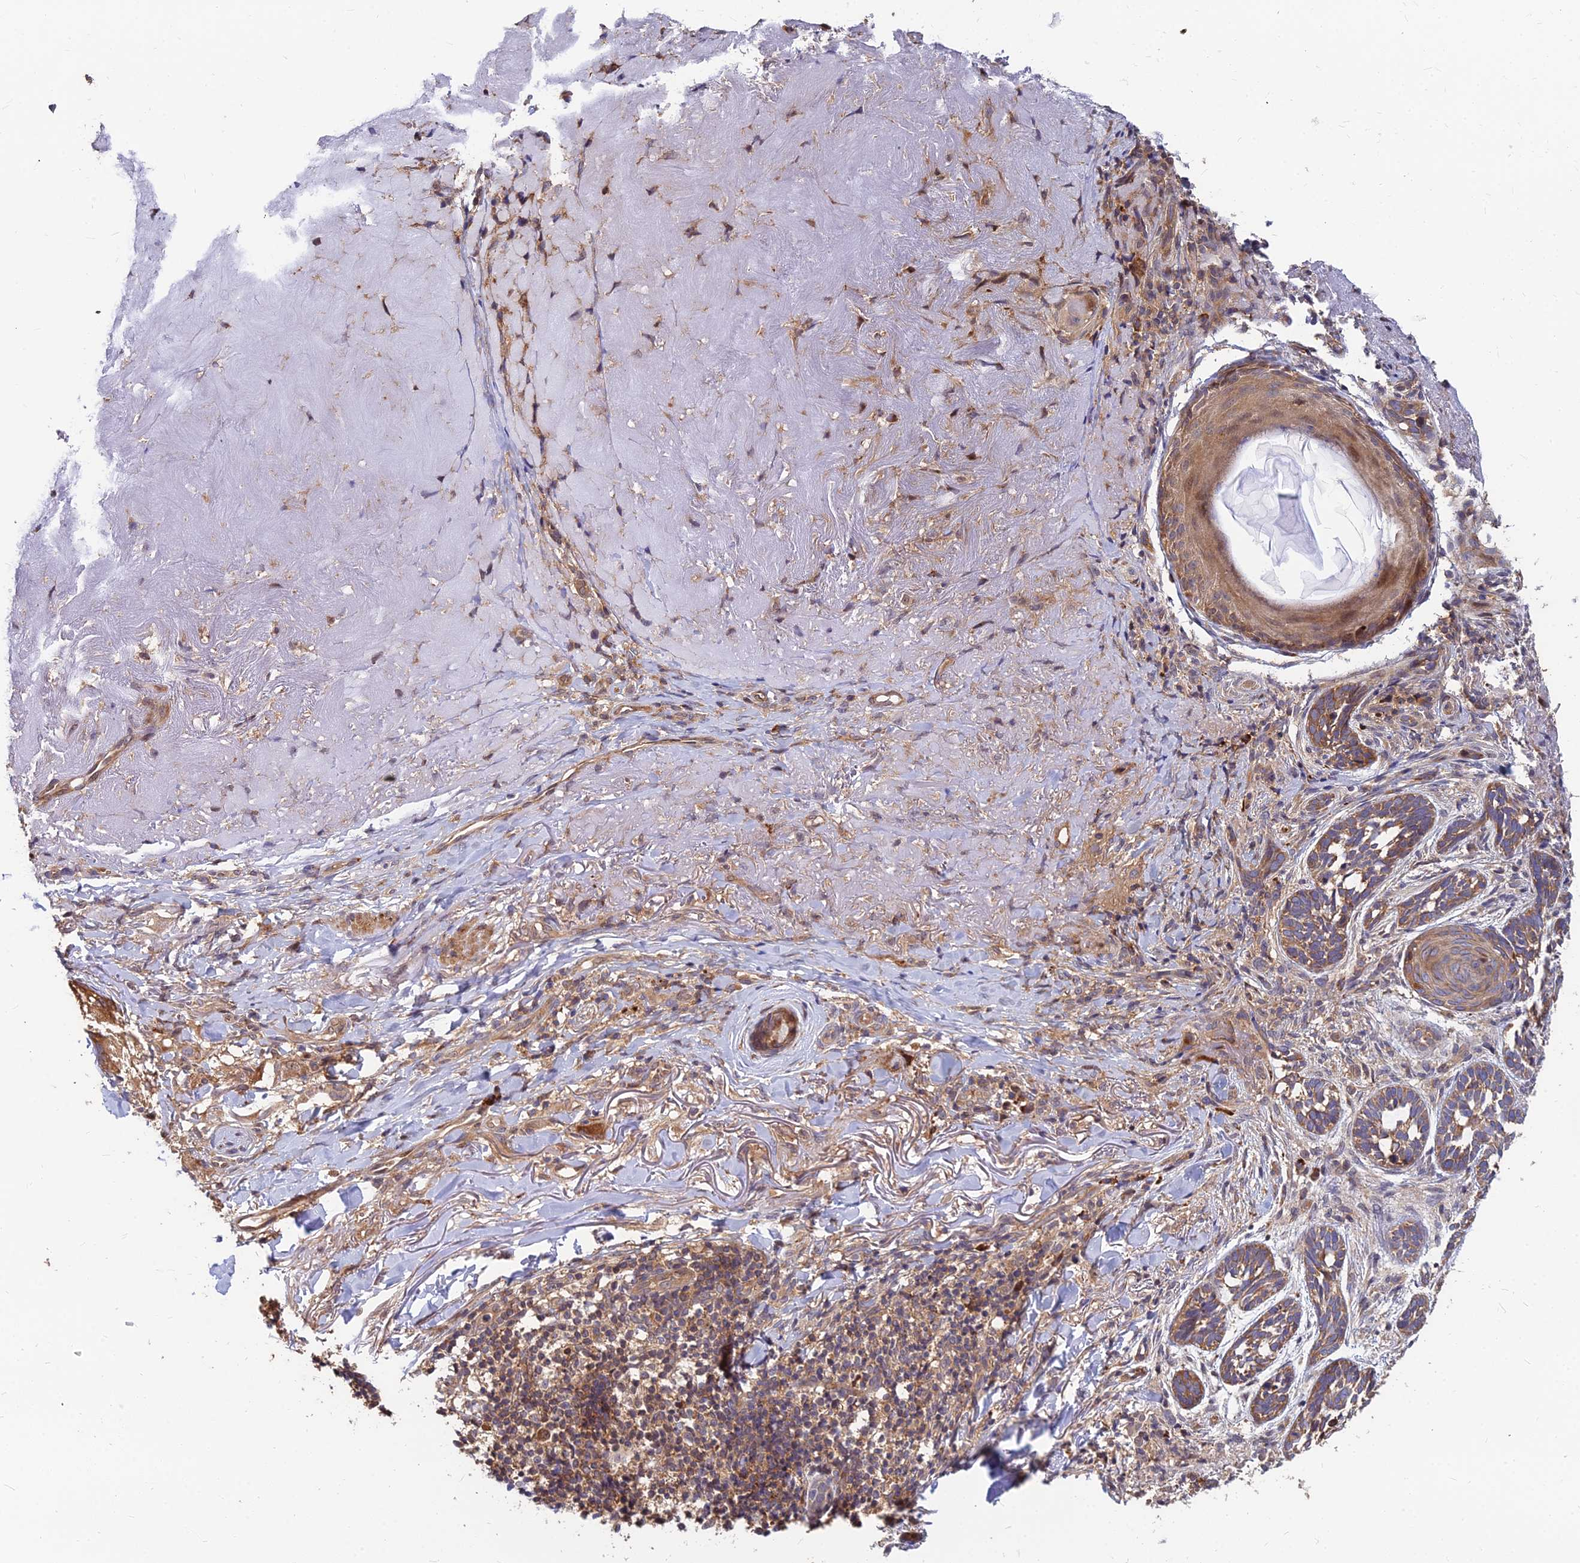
{"staining": {"intensity": "moderate", "quantity": ">75%", "location": "cytoplasmic/membranous"}, "tissue": "skin cancer", "cell_type": "Tumor cells", "image_type": "cancer", "snomed": [{"axis": "morphology", "description": "Basal cell carcinoma"}, {"axis": "topography", "description": "Skin"}], "caption": "Immunohistochemistry (DAB (3,3'-diaminobenzidine)) staining of skin basal cell carcinoma shows moderate cytoplasmic/membranous protein staining in about >75% of tumor cells. Using DAB (brown) and hematoxylin (blue) stains, captured at high magnification using brightfield microscopy.", "gene": "CCT6B", "patient": {"sex": "male", "age": 71}}